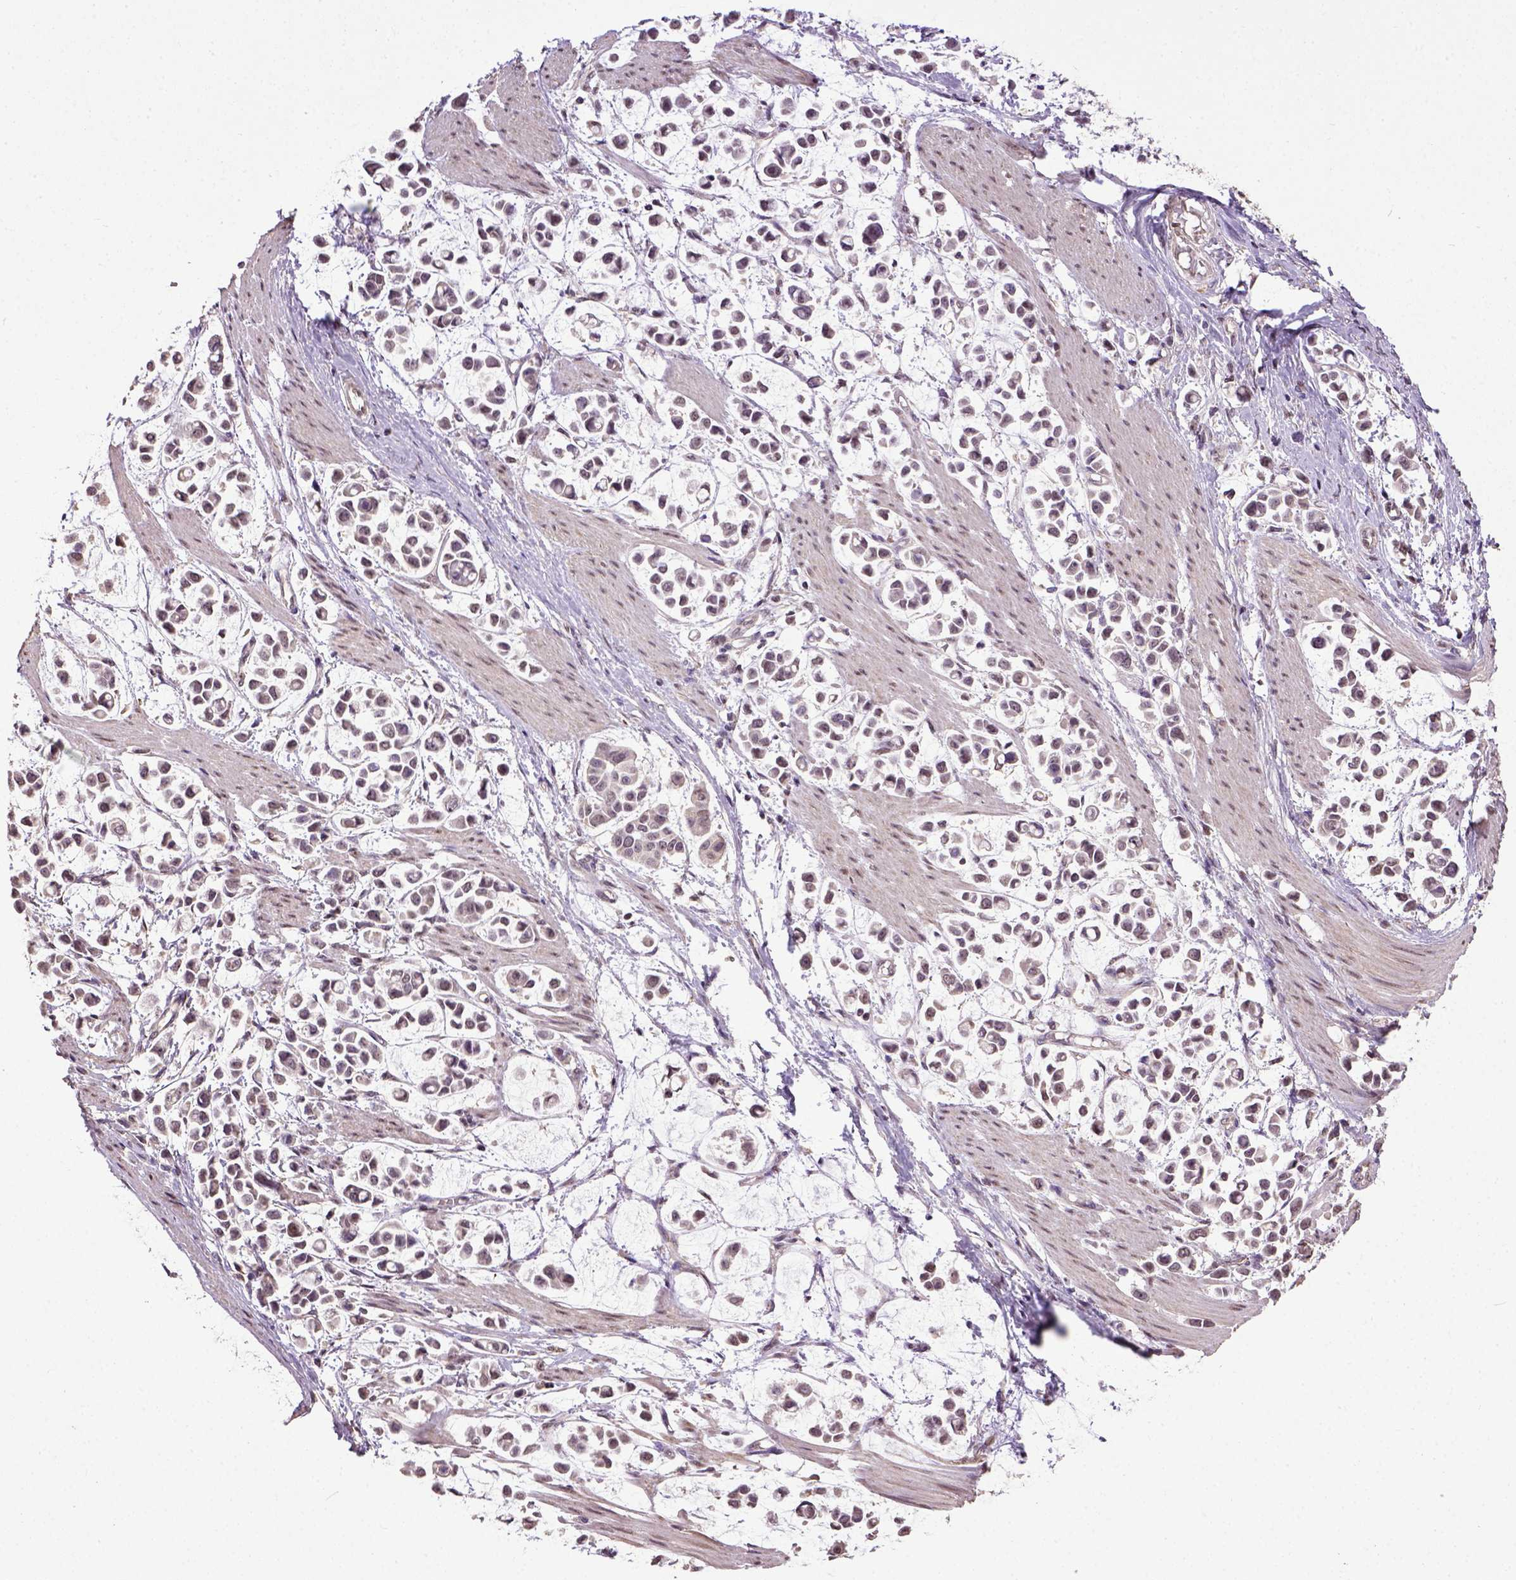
{"staining": {"intensity": "moderate", "quantity": "<25%", "location": "nuclear"}, "tissue": "stomach cancer", "cell_type": "Tumor cells", "image_type": "cancer", "snomed": [{"axis": "morphology", "description": "Adenocarcinoma, NOS"}, {"axis": "topography", "description": "Stomach"}], "caption": "An immunohistochemistry (IHC) micrograph of tumor tissue is shown. Protein staining in brown shows moderate nuclear positivity in adenocarcinoma (stomach) within tumor cells.", "gene": "UBA3", "patient": {"sex": "male", "age": 82}}